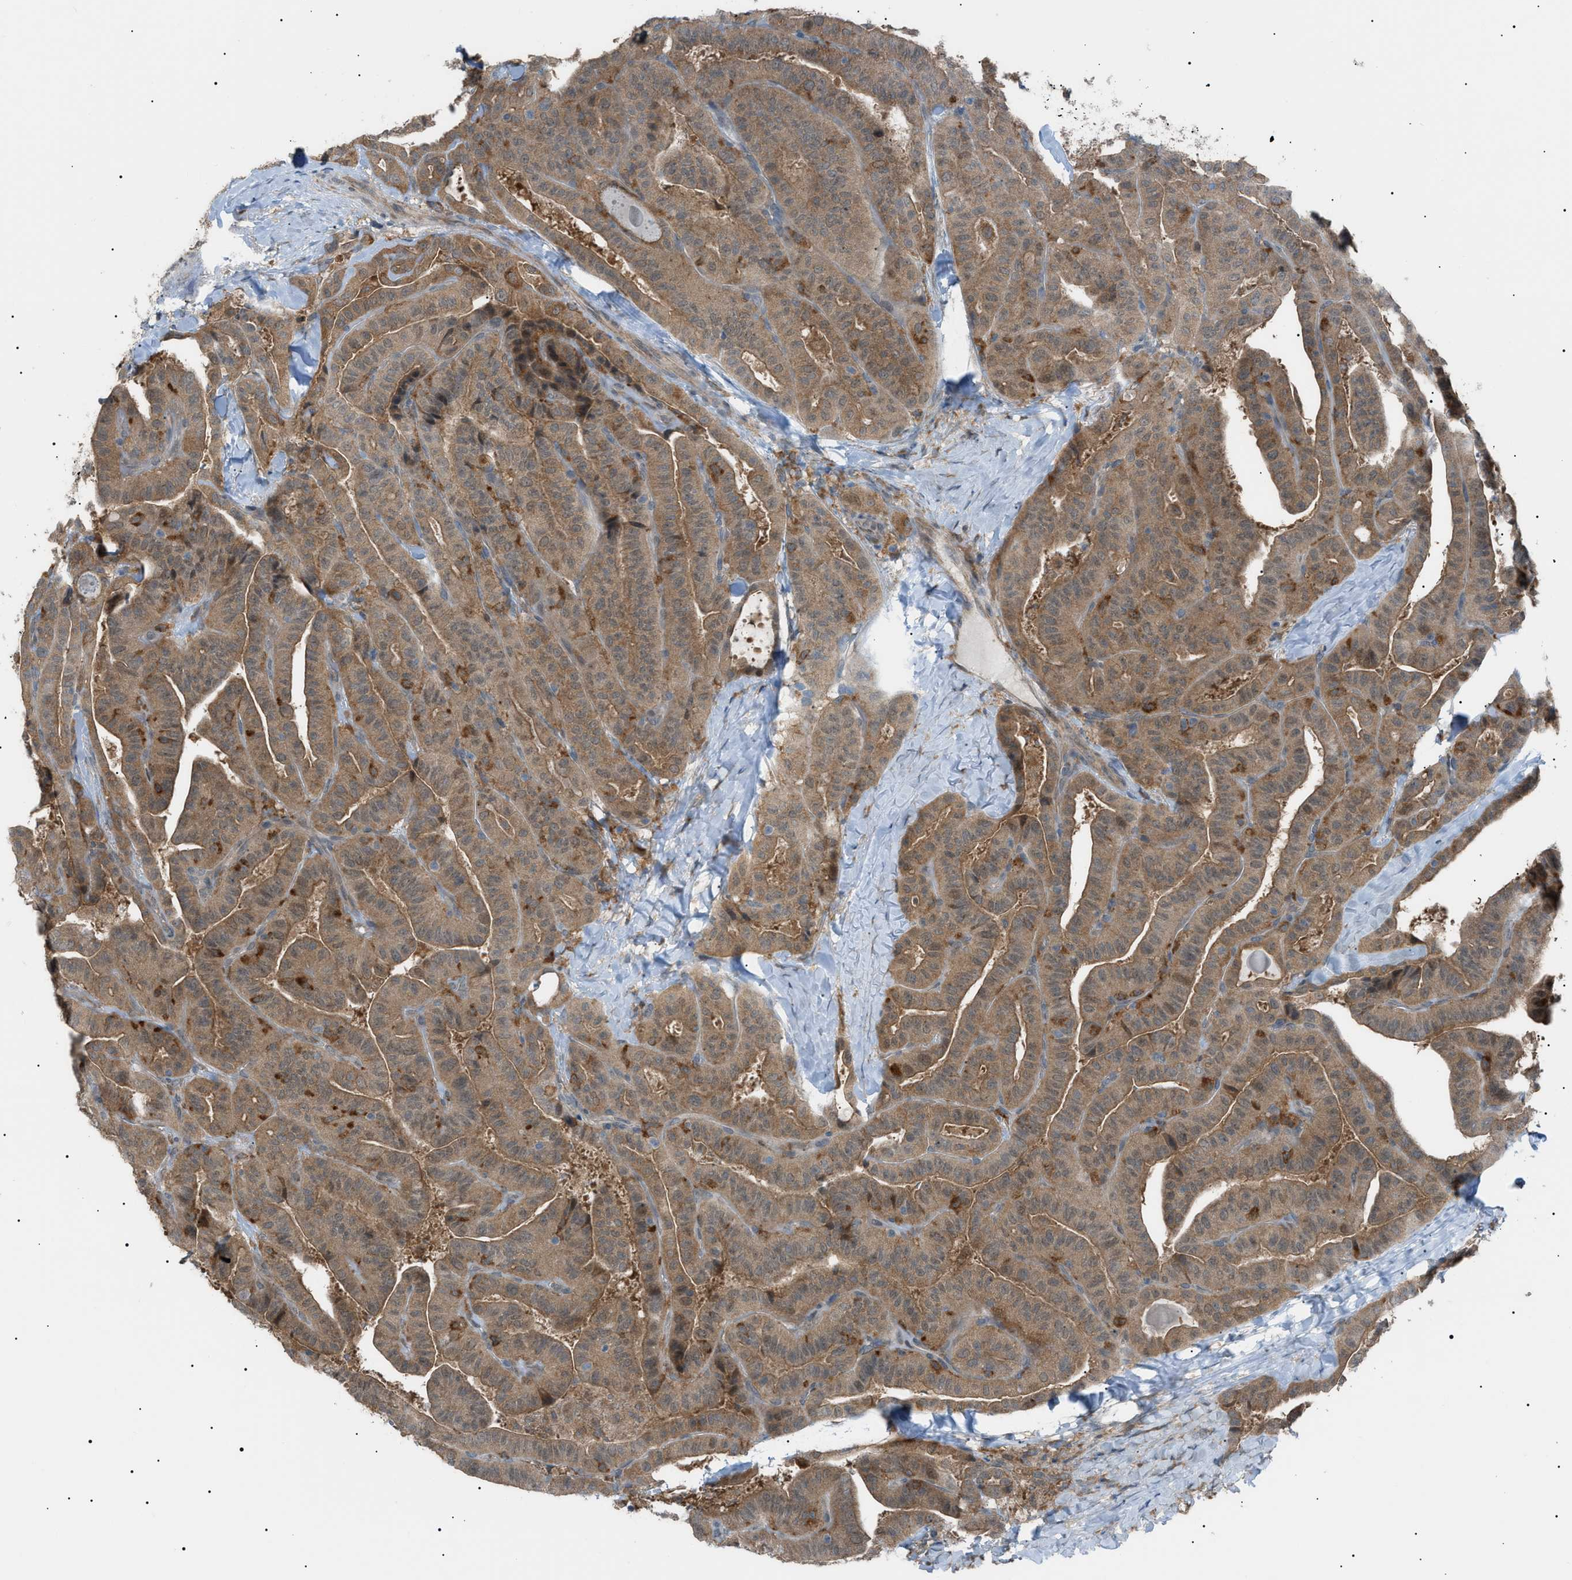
{"staining": {"intensity": "moderate", "quantity": ">75%", "location": "cytoplasmic/membranous"}, "tissue": "thyroid cancer", "cell_type": "Tumor cells", "image_type": "cancer", "snomed": [{"axis": "morphology", "description": "Papillary adenocarcinoma, NOS"}, {"axis": "topography", "description": "Thyroid gland"}], "caption": "Human thyroid papillary adenocarcinoma stained with a protein marker reveals moderate staining in tumor cells.", "gene": "LPIN2", "patient": {"sex": "male", "age": 77}}